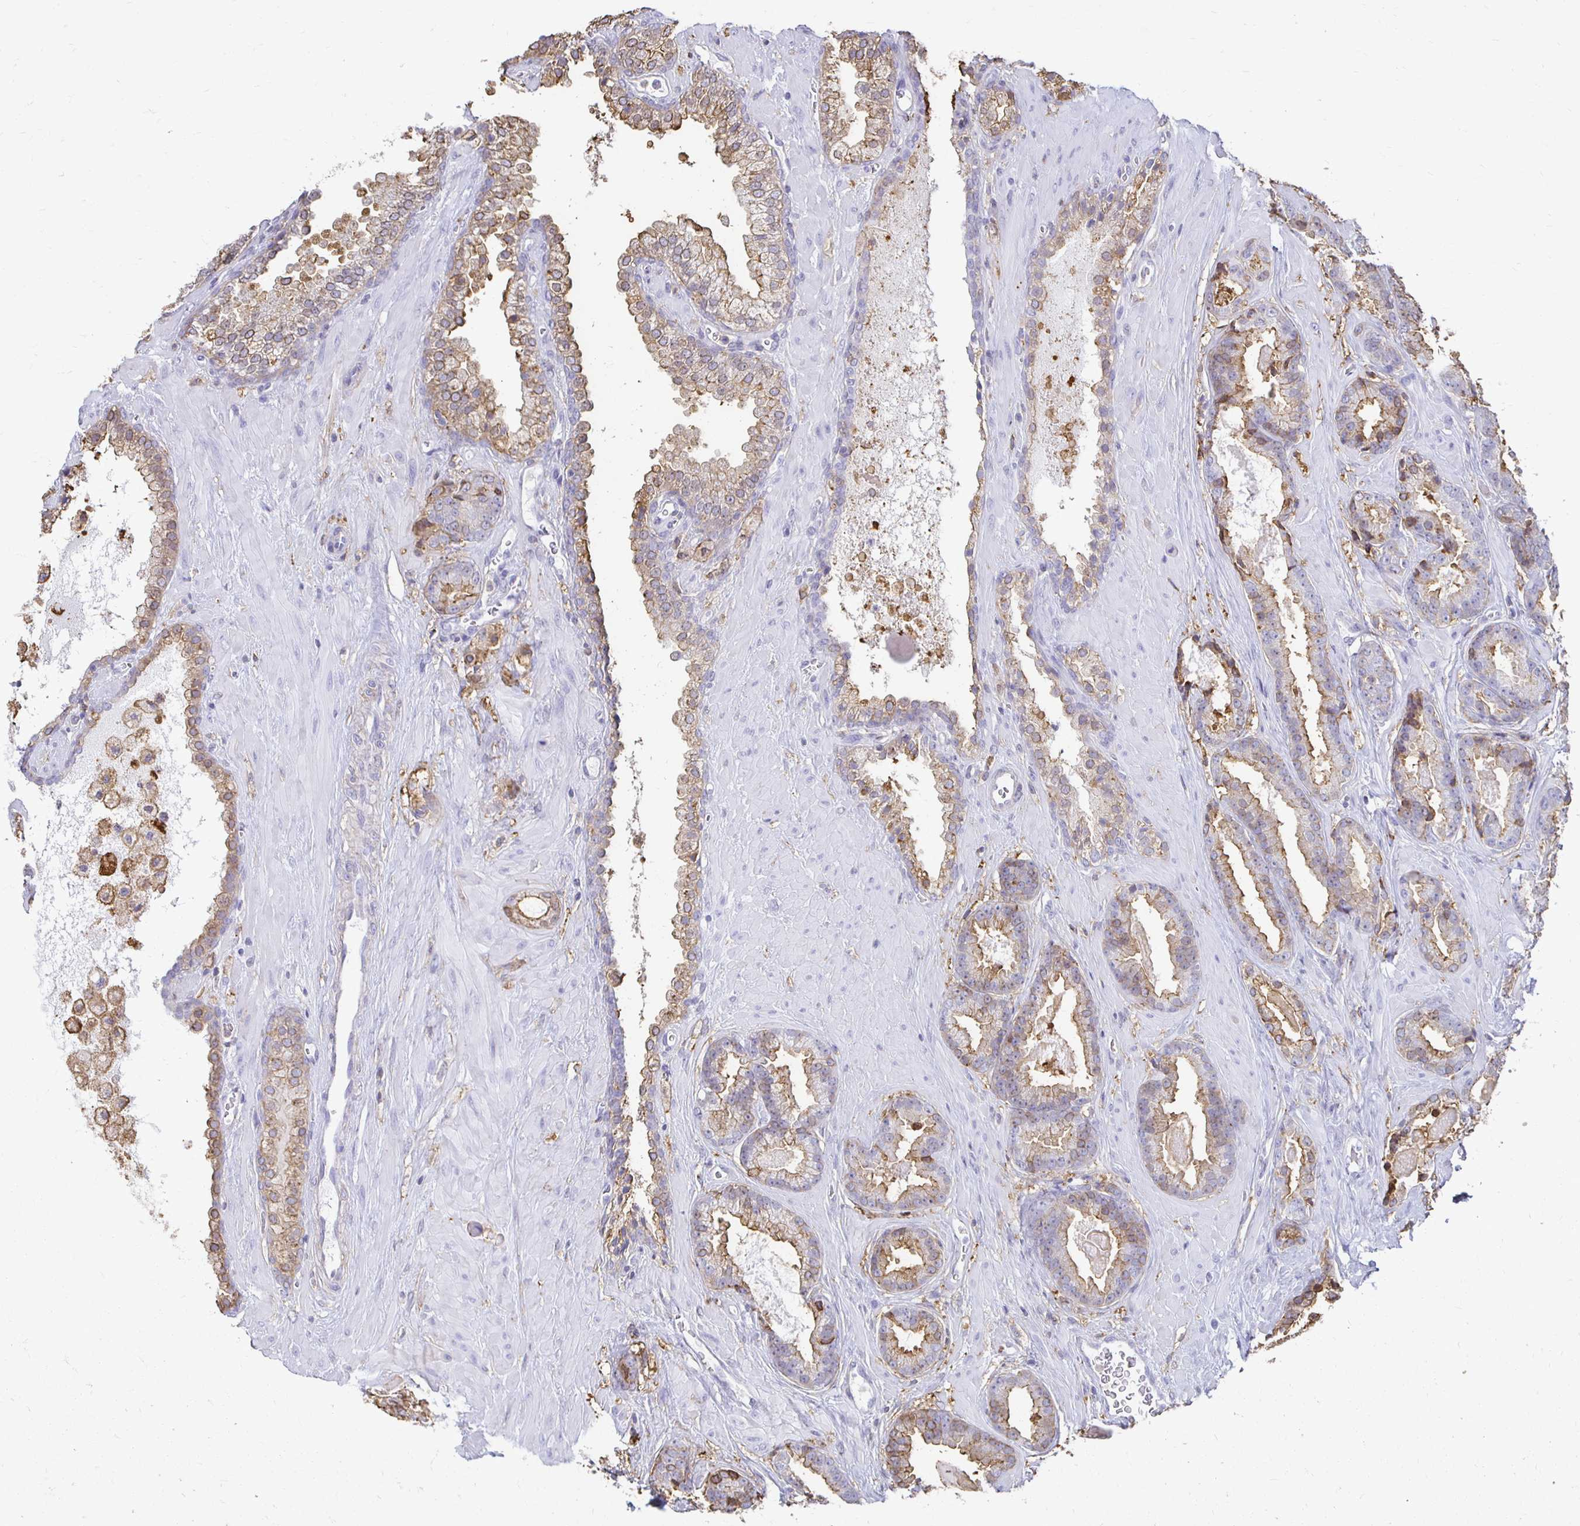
{"staining": {"intensity": "moderate", "quantity": "25%-75%", "location": "cytoplasmic/membranous"}, "tissue": "prostate cancer", "cell_type": "Tumor cells", "image_type": "cancer", "snomed": [{"axis": "morphology", "description": "Adenocarcinoma, Low grade"}, {"axis": "topography", "description": "Prostate"}], "caption": "Protein expression analysis of human prostate low-grade adenocarcinoma reveals moderate cytoplasmic/membranous staining in about 25%-75% of tumor cells.", "gene": "TAS1R3", "patient": {"sex": "male", "age": 62}}